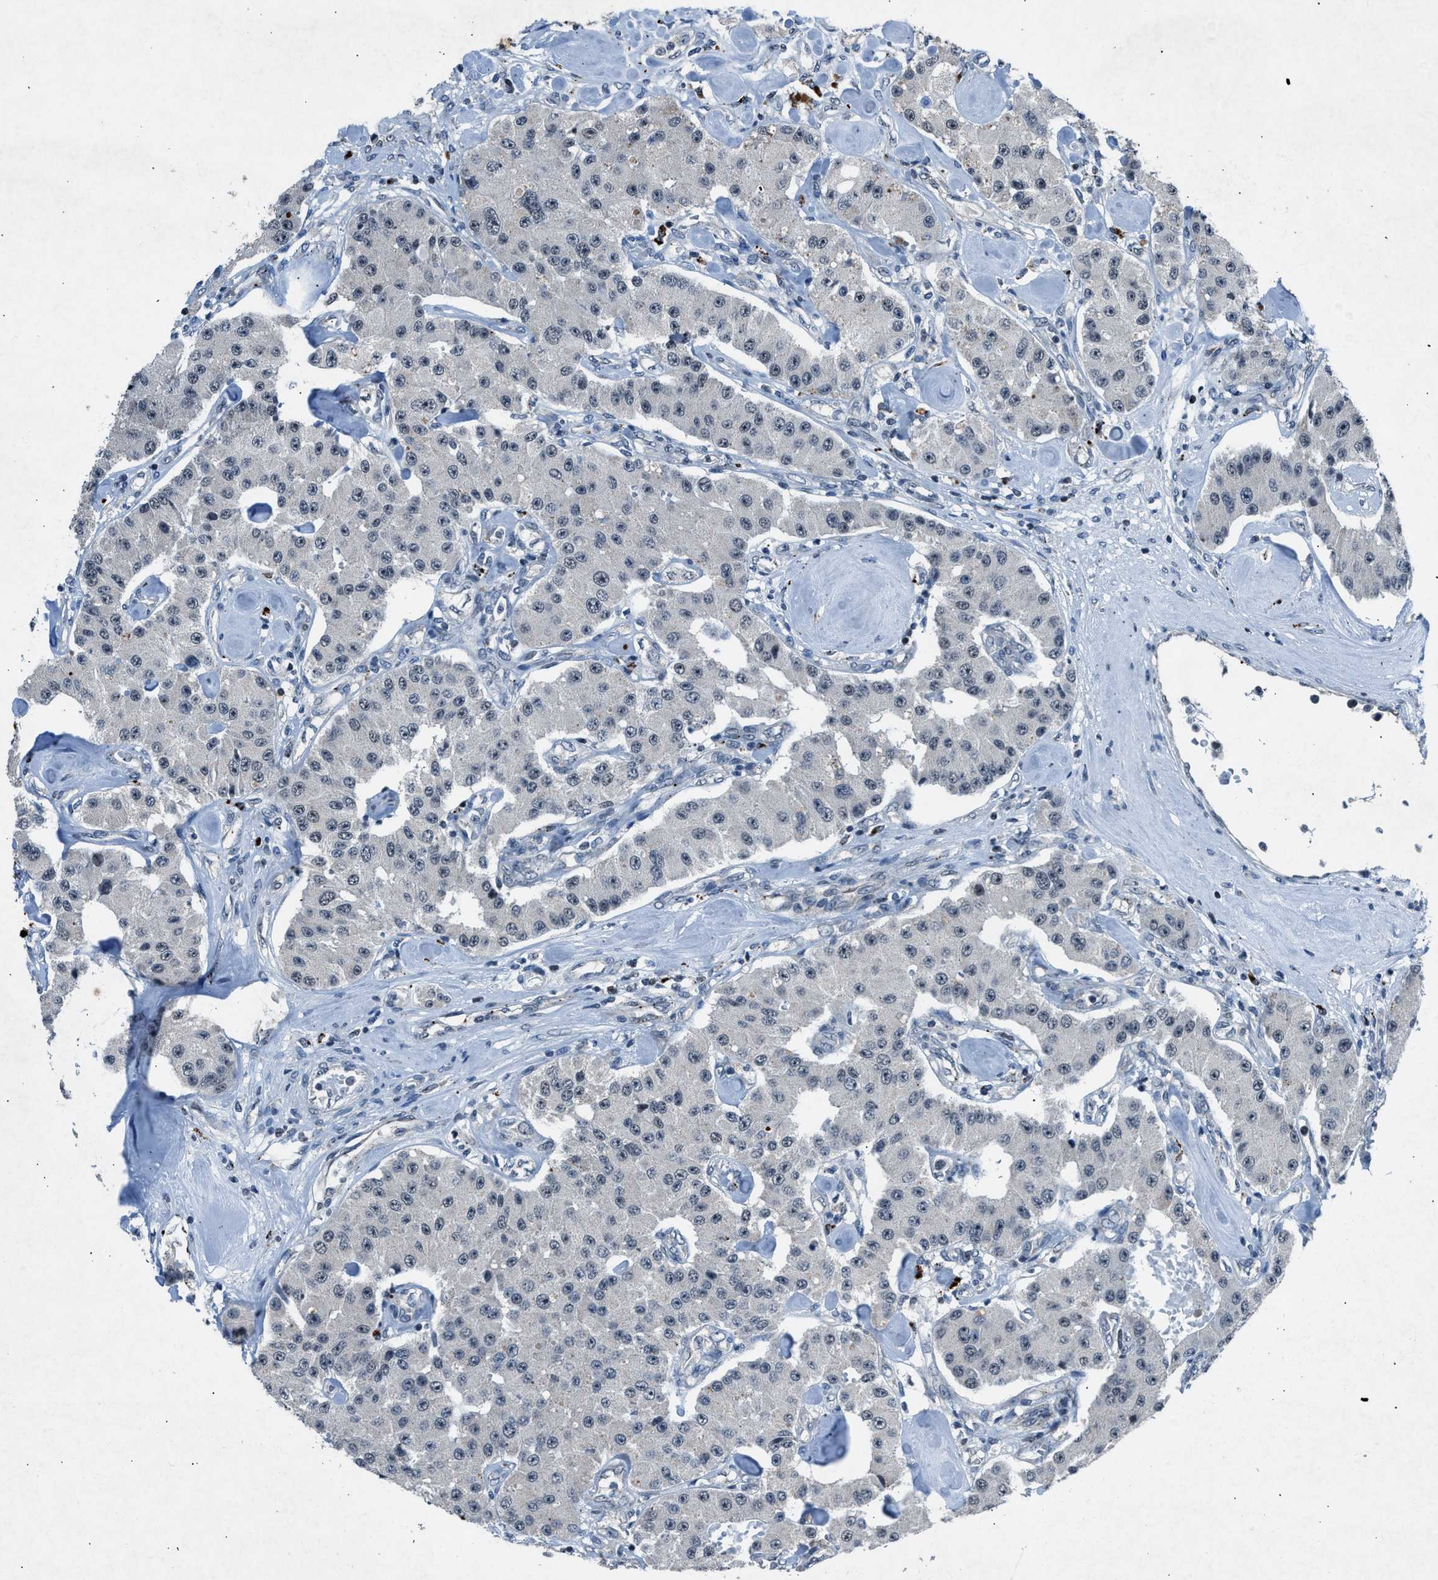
{"staining": {"intensity": "negative", "quantity": "none", "location": "none"}, "tissue": "carcinoid", "cell_type": "Tumor cells", "image_type": "cancer", "snomed": [{"axis": "morphology", "description": "Carcinoid, malignant, NOS"}, {"axis": "topography", "description": "Pancreas"}], "caption": "An immunohistochemistry (IHC) image of carcinoid (malignant) is shown. There is no staining in tumor cells of carcinoid (malignant).", "gene": "ADCY1", "patient": {"sex": "male", "age": 41}}